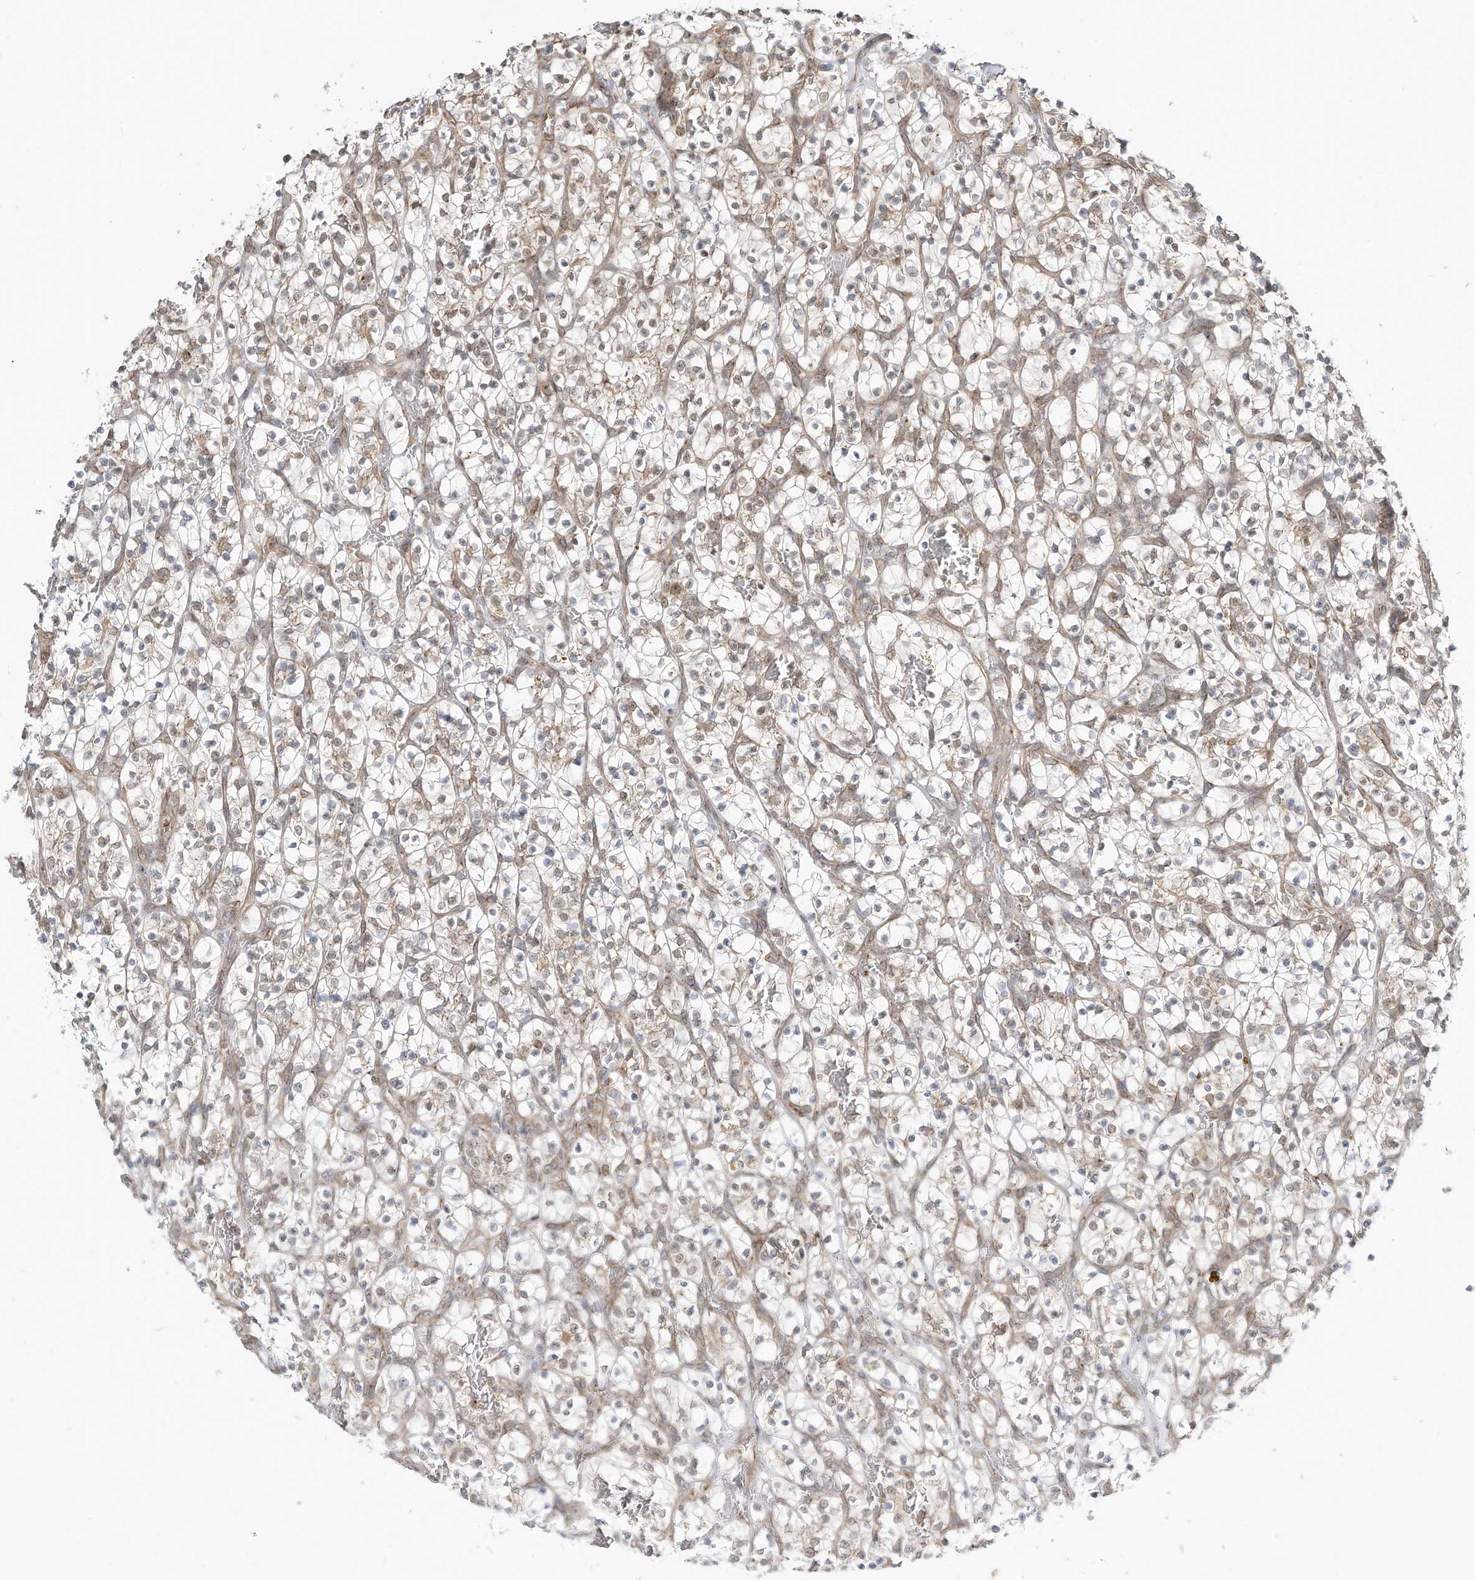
{"staining": {"intensity": "weak", "quantity": "25%-75%", "location": "cytoplasmic/membranous,nuclear"}, "tissue": "renal cancer", "cell_type": "Tumor cells", "image_type": "cancer", "snomed": [{"axis": "morphology", "description": "Adenocarcinoma, NOS"}, {"axis": "topography", "description": "Kidney"}], "caption": "Weak cytoplasmic/membranous and nuclear positivity for a protein is present in about 25%-75% of tumor cells of renal cancer (adenocarcinoma) using immunohistochemistry (IHC).", "gene": "CUX1", "patient": {"sex": "female", "age": 57}}